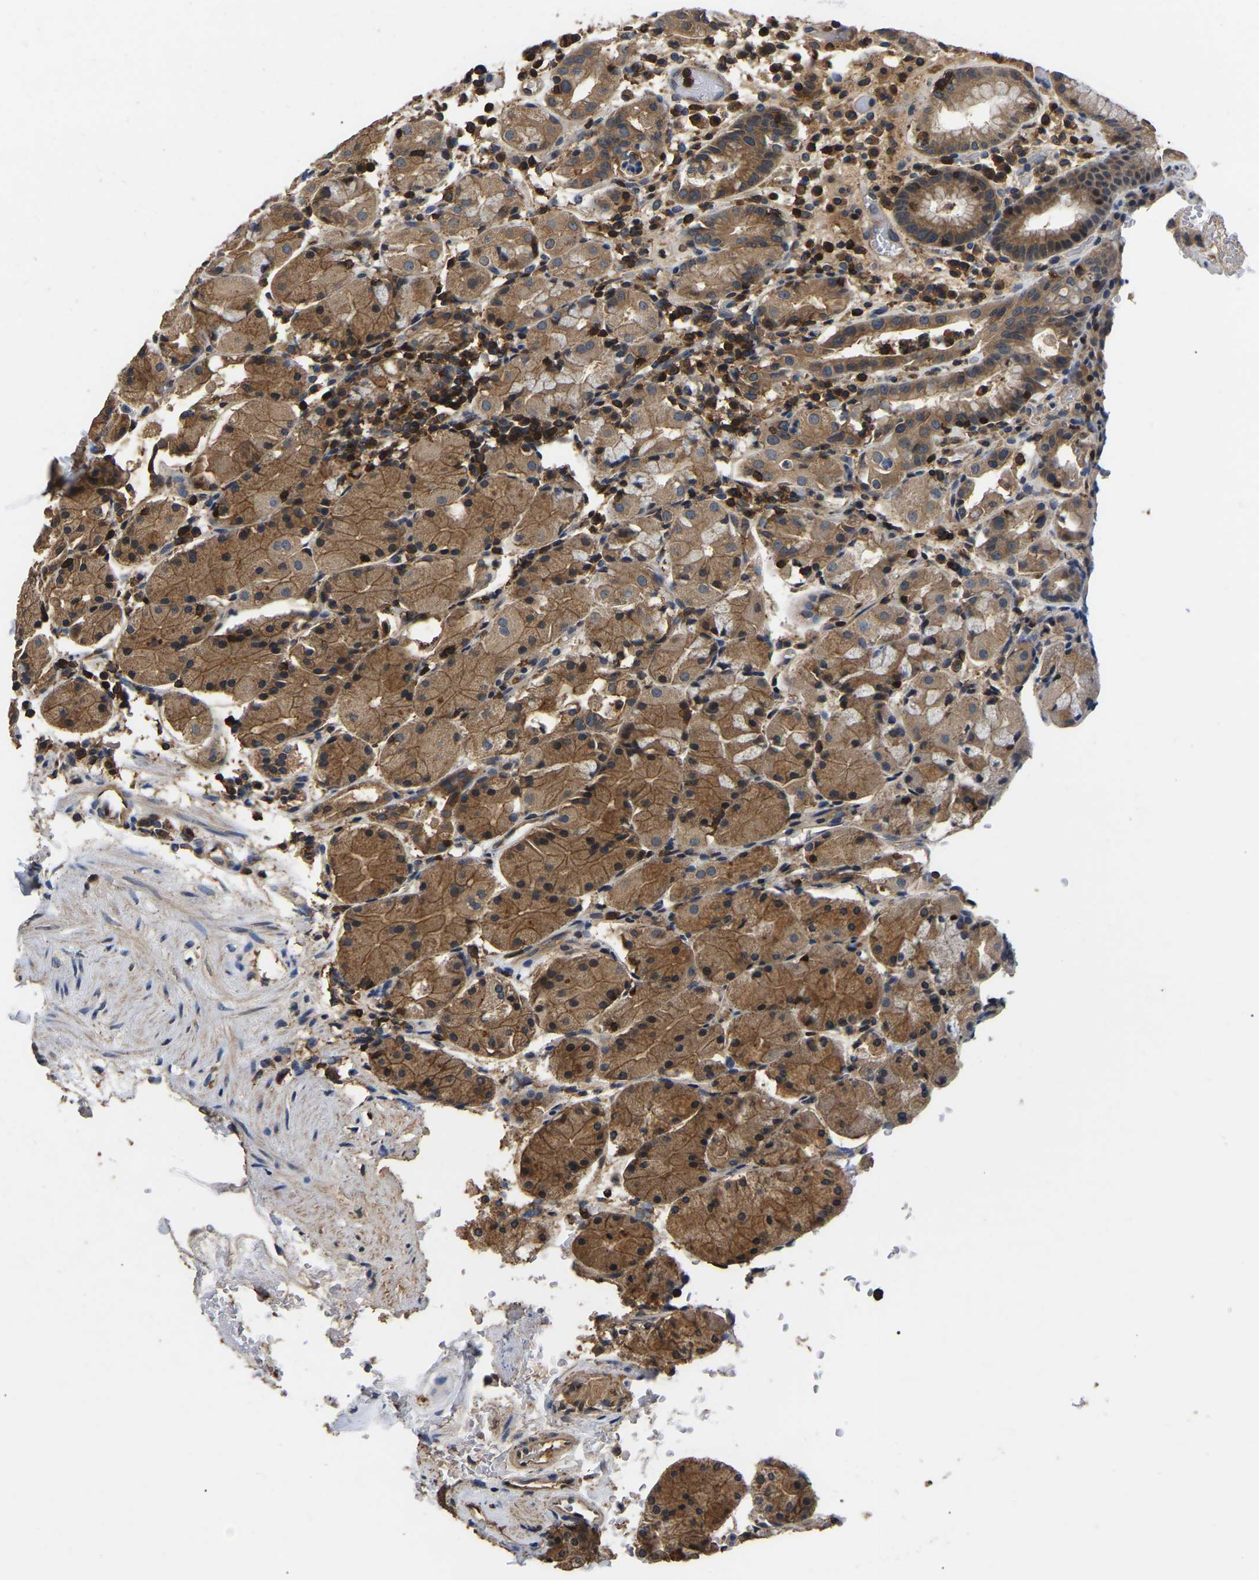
{"staining": {"intensity": "moderate", "quantity": ">75%", "location": "cytoplasmic/membranous"}, "tissue": "stomach", "cell_type": "Glandular cells", "image_type": "normal", "snomed": [{"axis": "morphology", "description": "Normal tissue, NOS"}, {"axis": "topography", "description": "Stomach"}, {"axis": "topography", "description": "Stomach, lower"}], "caption": "Normal stomach exhibits moderate cytoplasmic/membranous expression in approximately >75% of glandular cells (DAB (3,3'-diaminobenzidine) IHC, brown staining for protein, blue staining for nuclei)..", "gene": "SMPD2", "patient": {"sex": "female", "age": 75}}